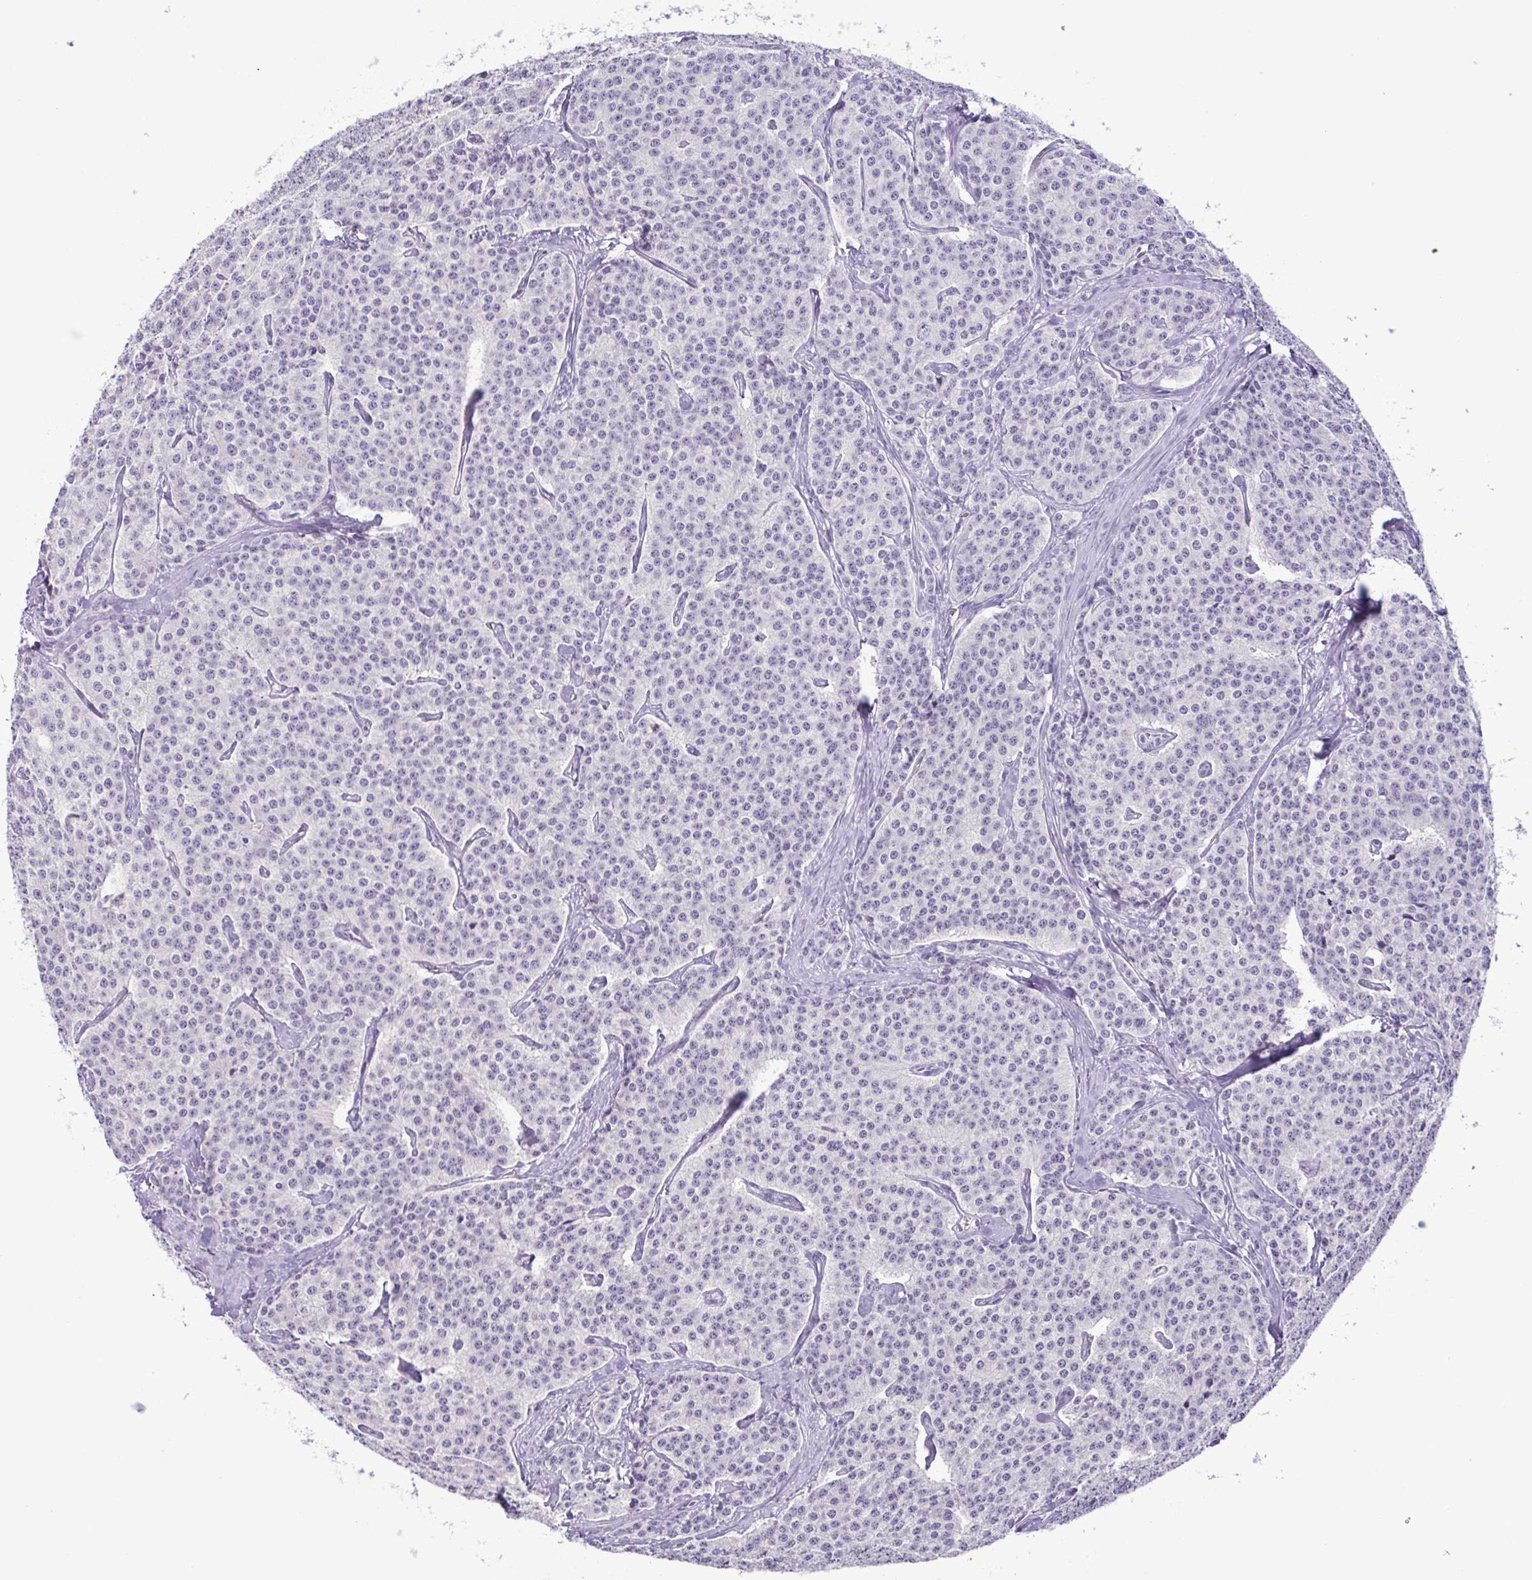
{"staining": {"intensity": "negative", "quantity": "none", "location": "none"}, "tissue": "carcinoid", "cell_type": "Tumor cells", "image_type": "cancer", "snomed": [{"axis": "morphology", "description": "Carcinoid, malignant, NOS"}, {"axis": "topography", "description": "Small intestine"}], "caption": "High power microscopy histopathology image of an IHC histopathology image of malignant carcinoid, revealing no significant positivity in tumor cells.", "gene": "INAFM1", "patient": {"sex": "female", "age": 64}}